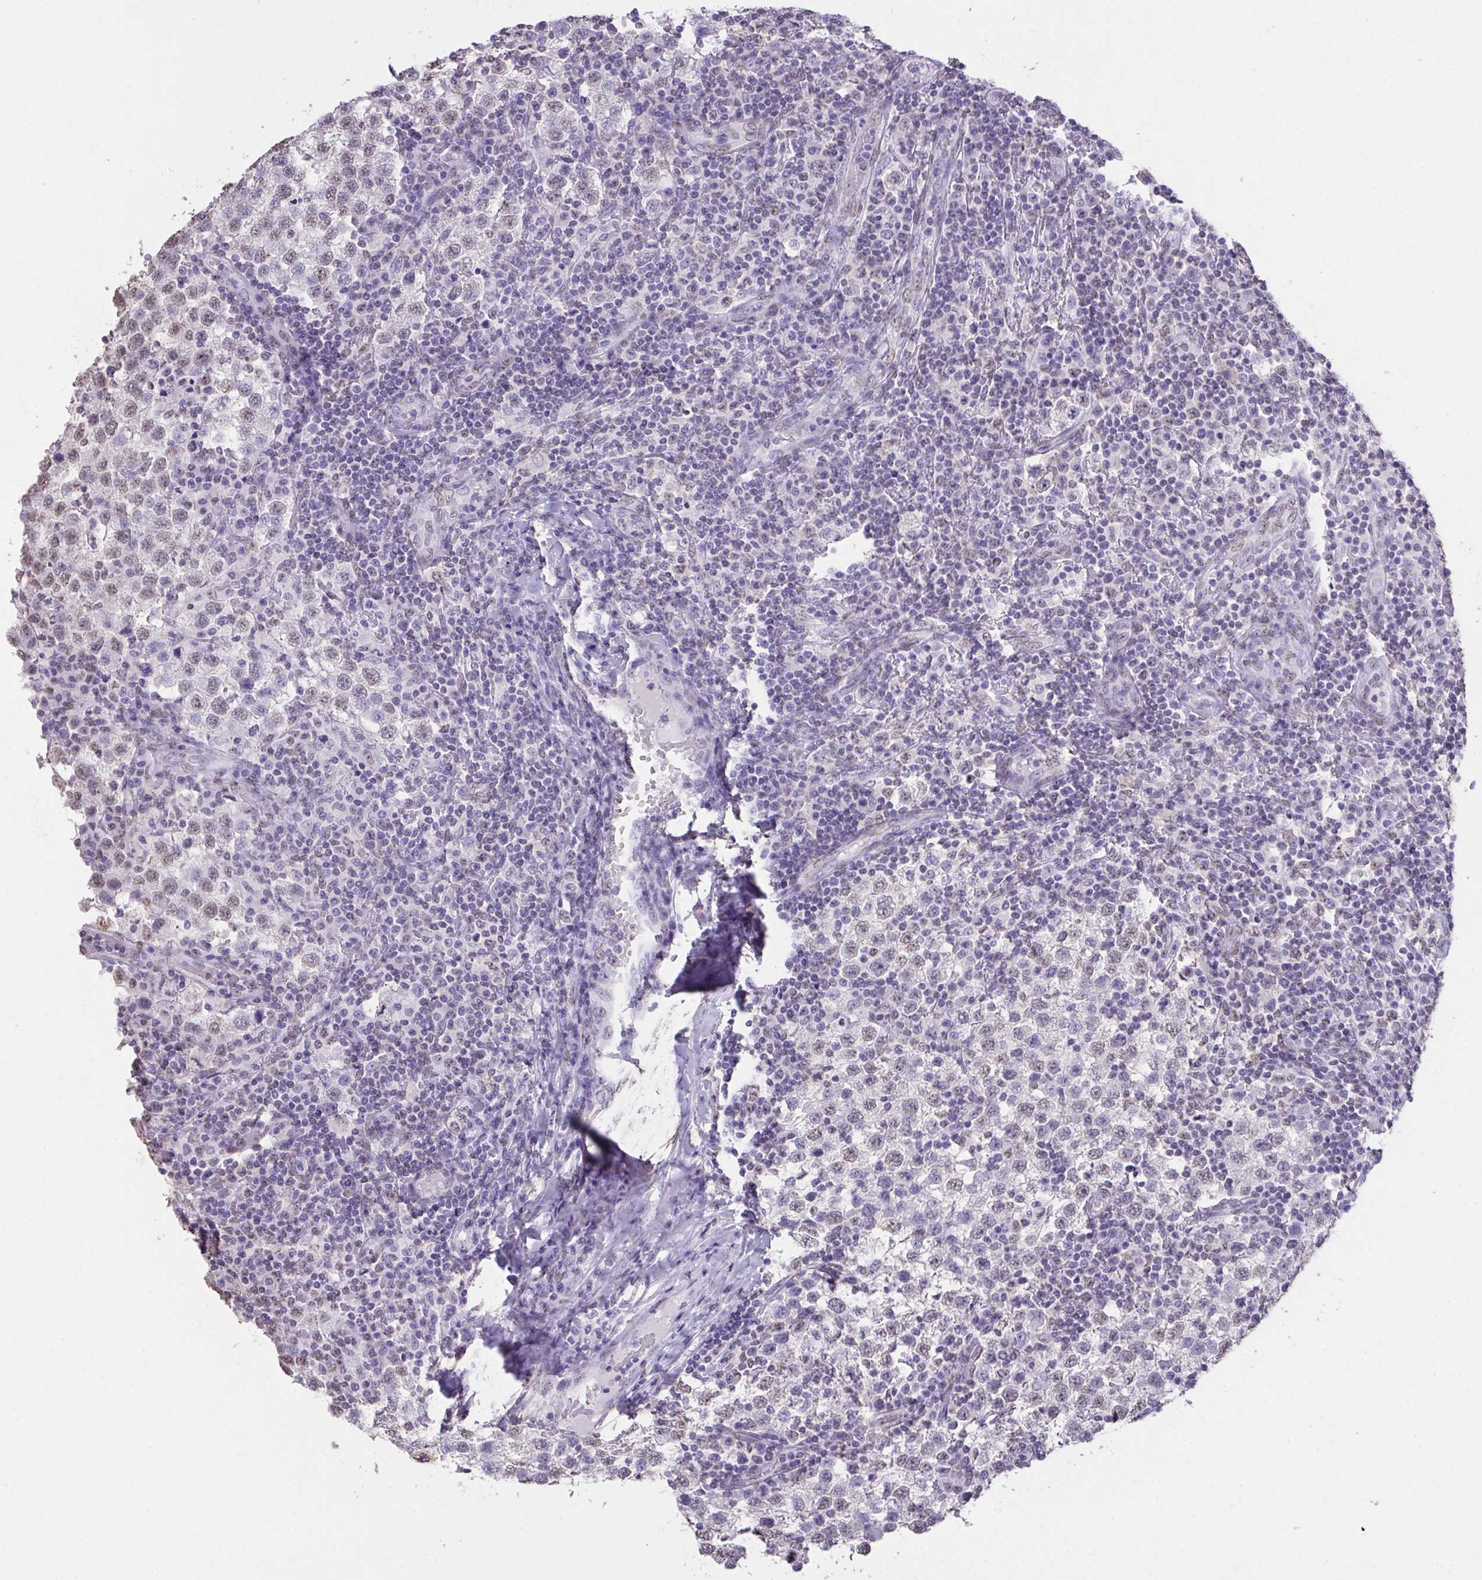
{"staining": {"intensity": "weak", "quantity": "<25%", "location": "nuclear"}, "tissue": "testis cancer", "cell_type": "Tumor cells", "image_type": "cancer", "snomed": [{"axis": "morphology", "description": "Seminoma, NOS"}, {"axis": "topography", "description": "Testis"}], "caption": "This is an immunohistochemistry photomicrograph of human testis cancer. There is no staining in tumor cells.", "gene": "SEMA6B", "patient": {"sex": "male", "age": 34}}